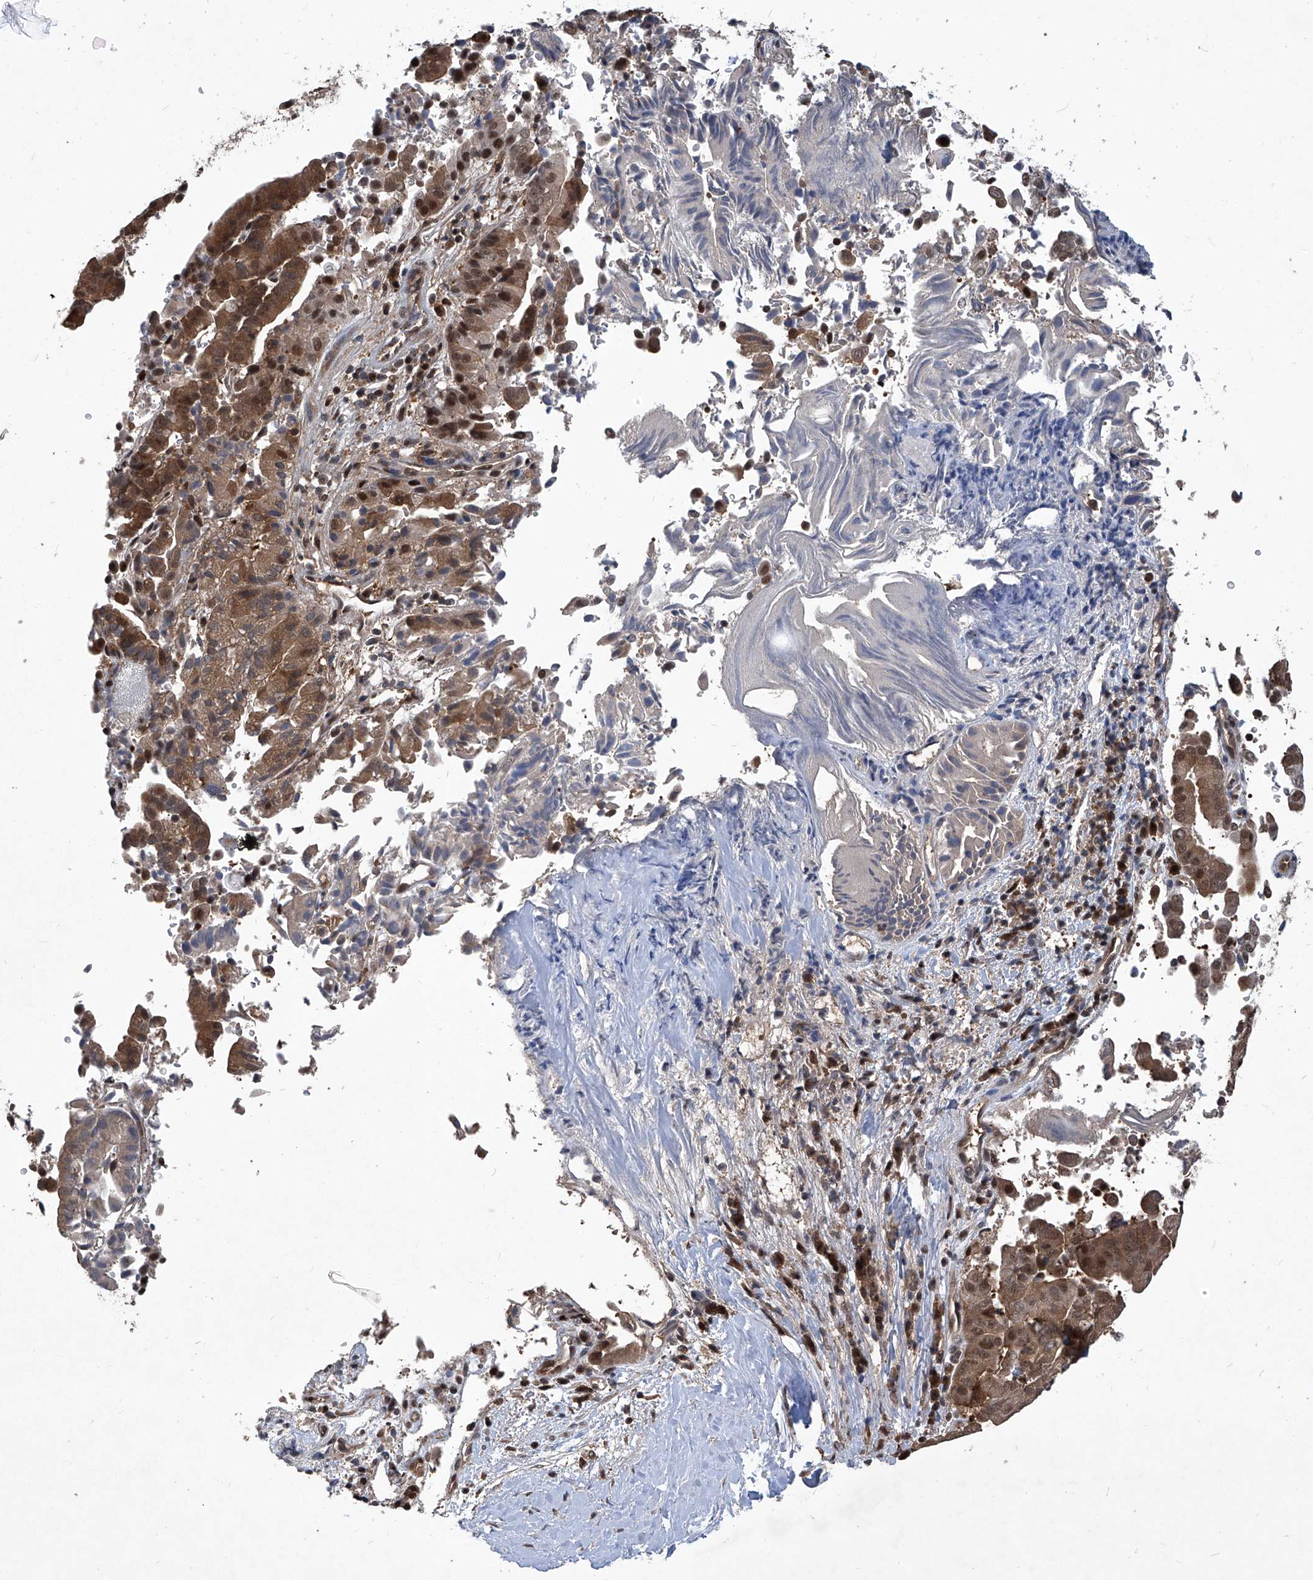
{"staining": {"intensity": "moderate", "quantity": ">75%", "location": "cytoplasmic/membranous,nuclear"}, "tissue": "liver cancer", "cell_type": "Tumor cells", "image_type": "cancer", "snomed": [{"axis": "morphology", "description": "Cholangiocarcinoma"}, {"axis": "topography", "description": "Liver"}], "caption": "Immunohistochemical staining of human cholangiocarcinoma (liver) shows medium levels of moderate cytoplasmic/membranous and nuclear positivity in about >75% of tumor cells. The protein is stained brown, and the nuclei are stained in blue (DAB IHC with brightfield microscopy, high magnification).", "gene": "PSMB1", "patient": {"sex": "female", "age": 75}}